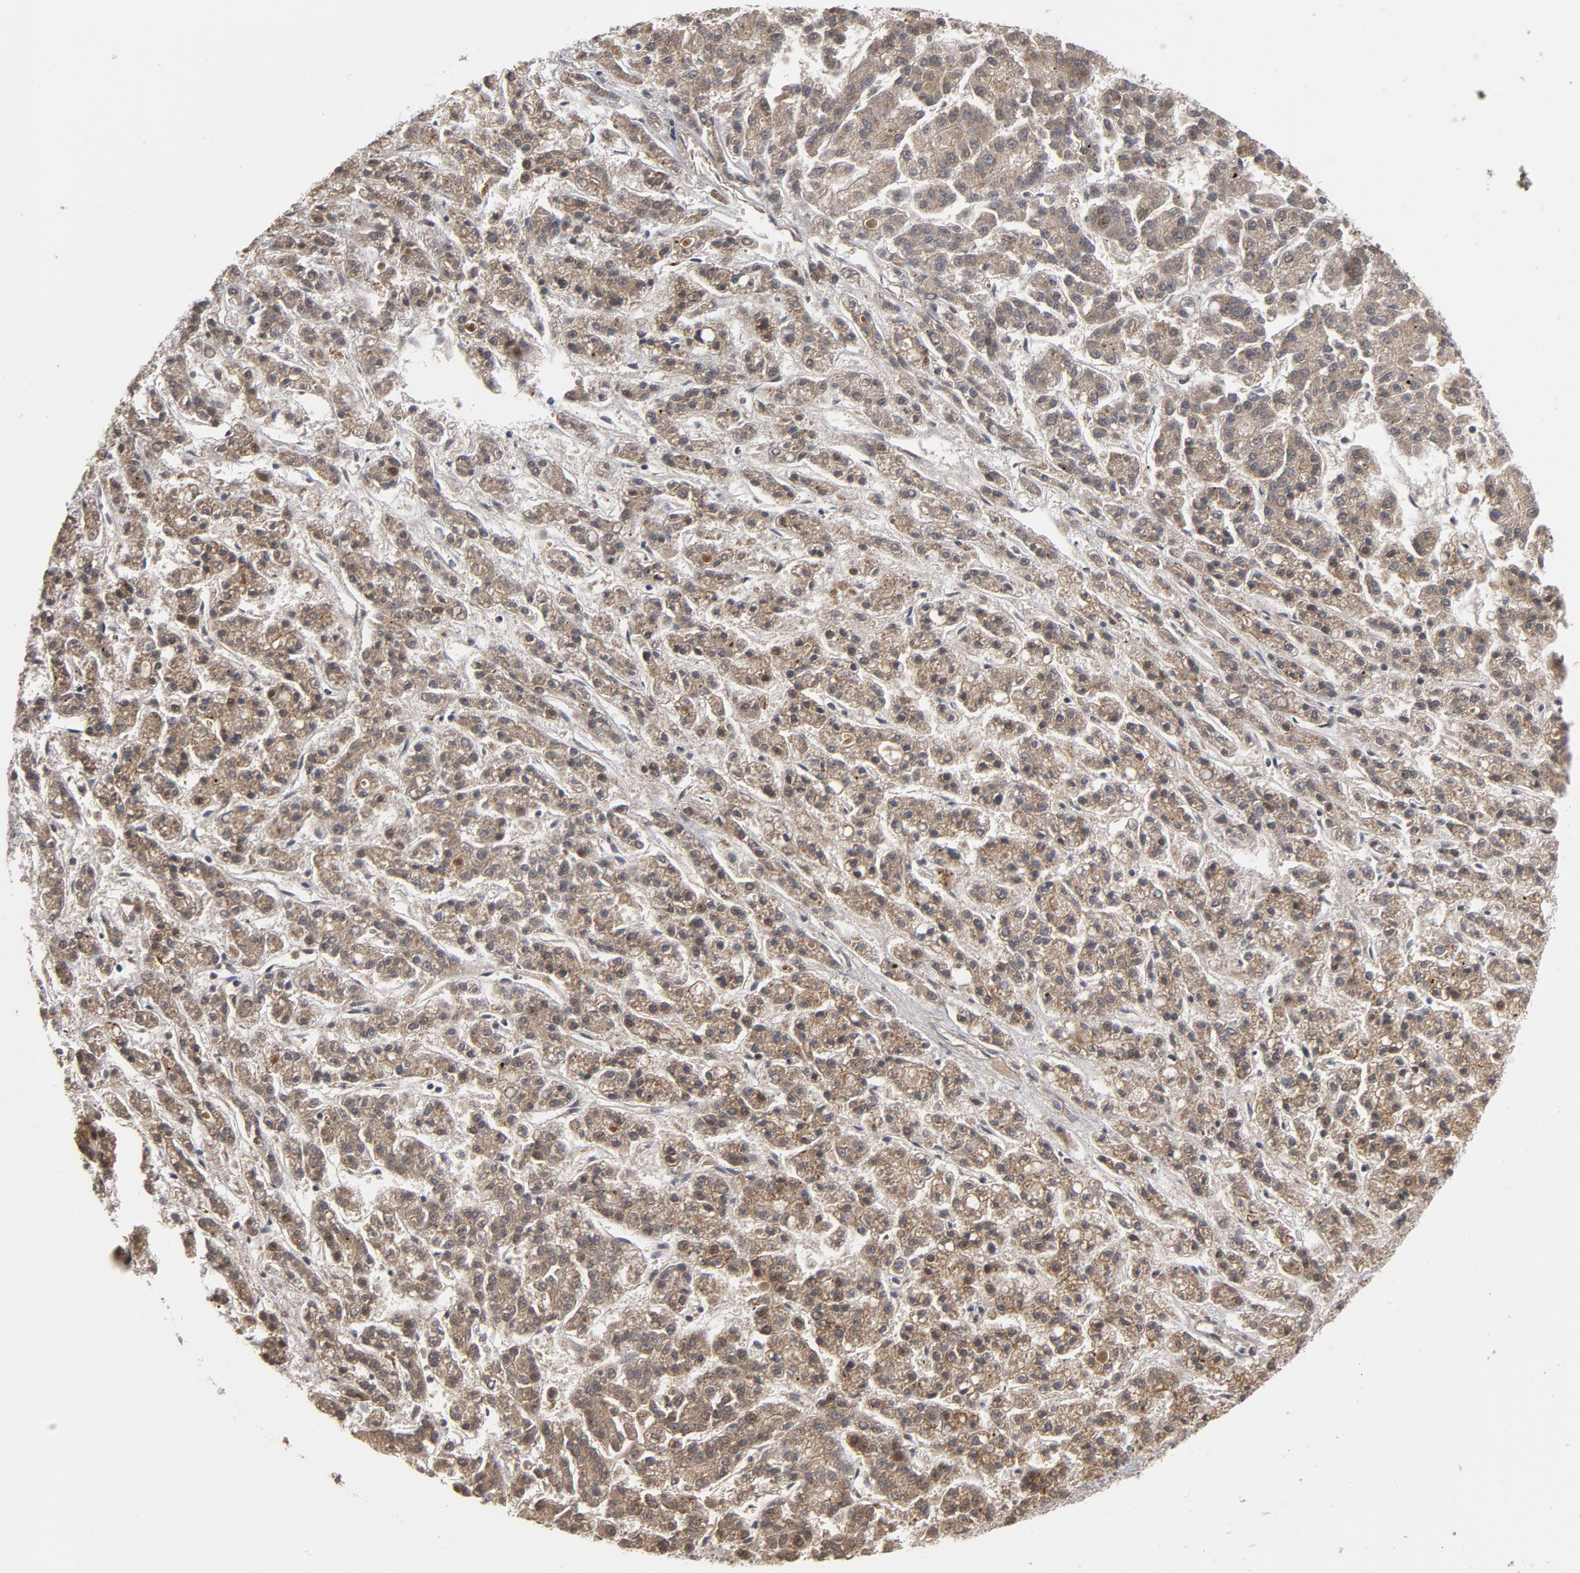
{"staining": {"intensity": "weak", "quantity": ">75%", "location": "cytoplasmic/membranous"}, "tissue": "liver cancer", "cell_type": "Tumor cells", "image_type": "cancer", "snomed": [{"axis": "morphology", "description": "Carcinoma, Hepatocellular, NOS"}, {"axis": "topography", "description": "Liver"}], "caption": "Hepatocellular carcinoma (liver) was stained to show a protein in brown. There is low levels of weak cytoplasmic/membranous staining in about >75% of tumor cells.", "gene": "PPP1R1B", "patient": {"sex": "male", "age": 70}}